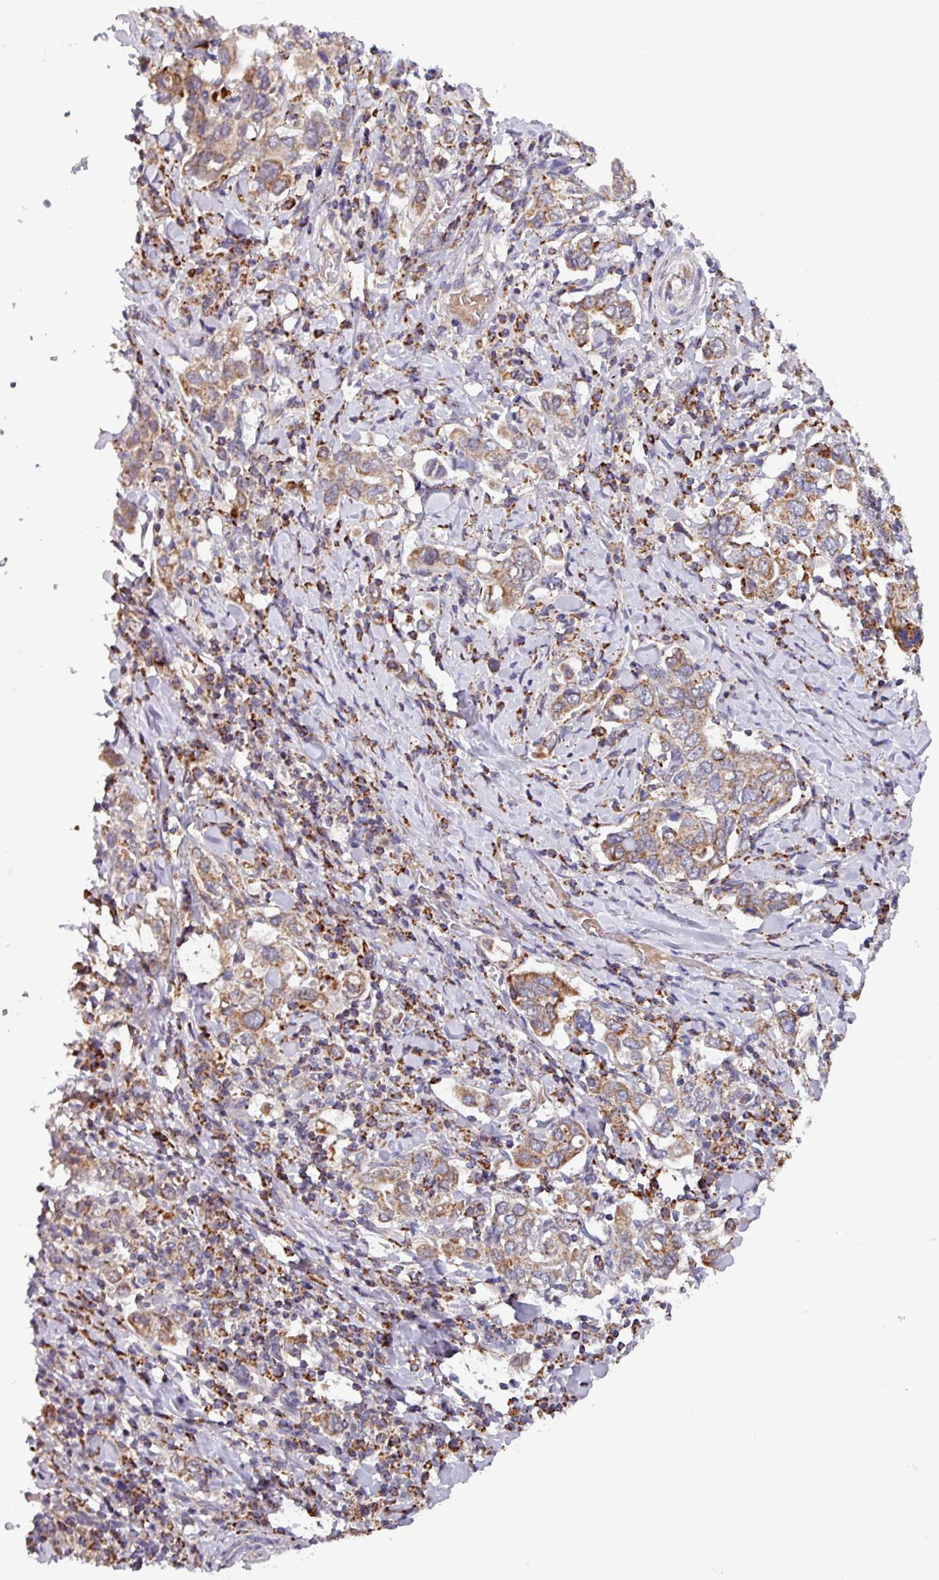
{"staining": {"intensity": "weak", "quantity": ">75%", "location": "cytoplasmic/membranous"}, "tissue": "stomach cancer", "cell_type": "Tumor cells", "image_type": "cancer", "snomed": [{"axis": "morphology", "description": "Adenocarcinoma, NOS"}, {"axis": "topography", "description": "Stomach, upper"}, {"axis": "topography", "description": "Stomach"}], "caption": "A high-resolution photomicrograph shows IHC staining of adenocarcinoma (stomach), which demonstrates weak cytoplasmic/membranous staining in approximately >75% of tumor cells.", "gene": "AKIRIN1", "patient": {"sex": "male", "age": 62}}